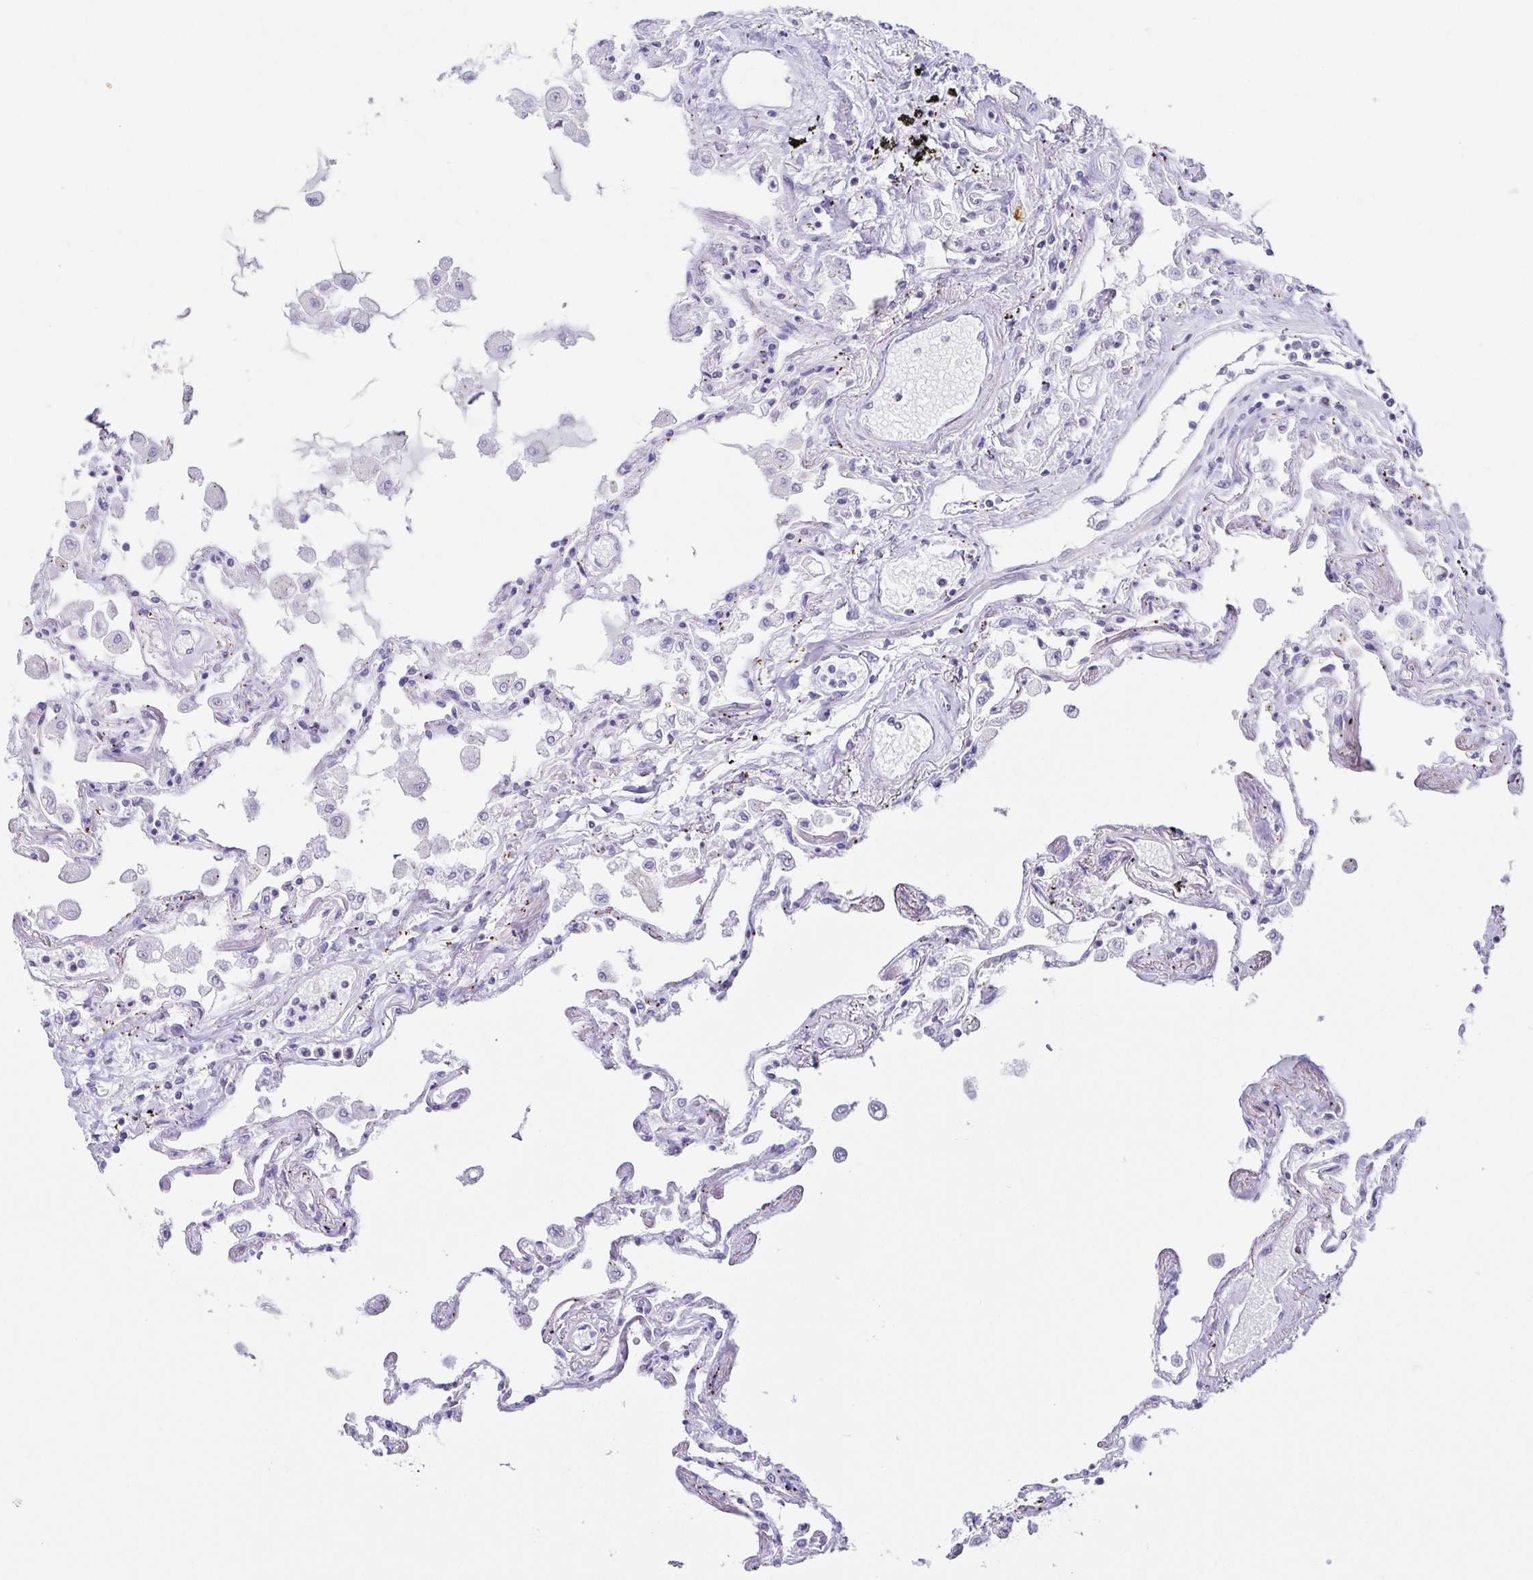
{"staining": {"intensity": "negative", "quantity": "none", "location": "none"}, "tissue": "lung", "cell_type": "Alveolar cells", "image_type": "normal", "snomed": [{"axis": "morphology", "description": "Normal tissue, NOS"}, {"axis": "morphology", "description": "Adenocarcinoma, NOS"}, {"axis": "topography", "description": "Cartilage tissue"}, {"axis": "topography", "description": "Lung"}], "caption": "The IHC micrograph has no significant expression in alveolar cells of lung.", "gene": "CD164L2", "patient": {"sex": "female", "age": 67}}